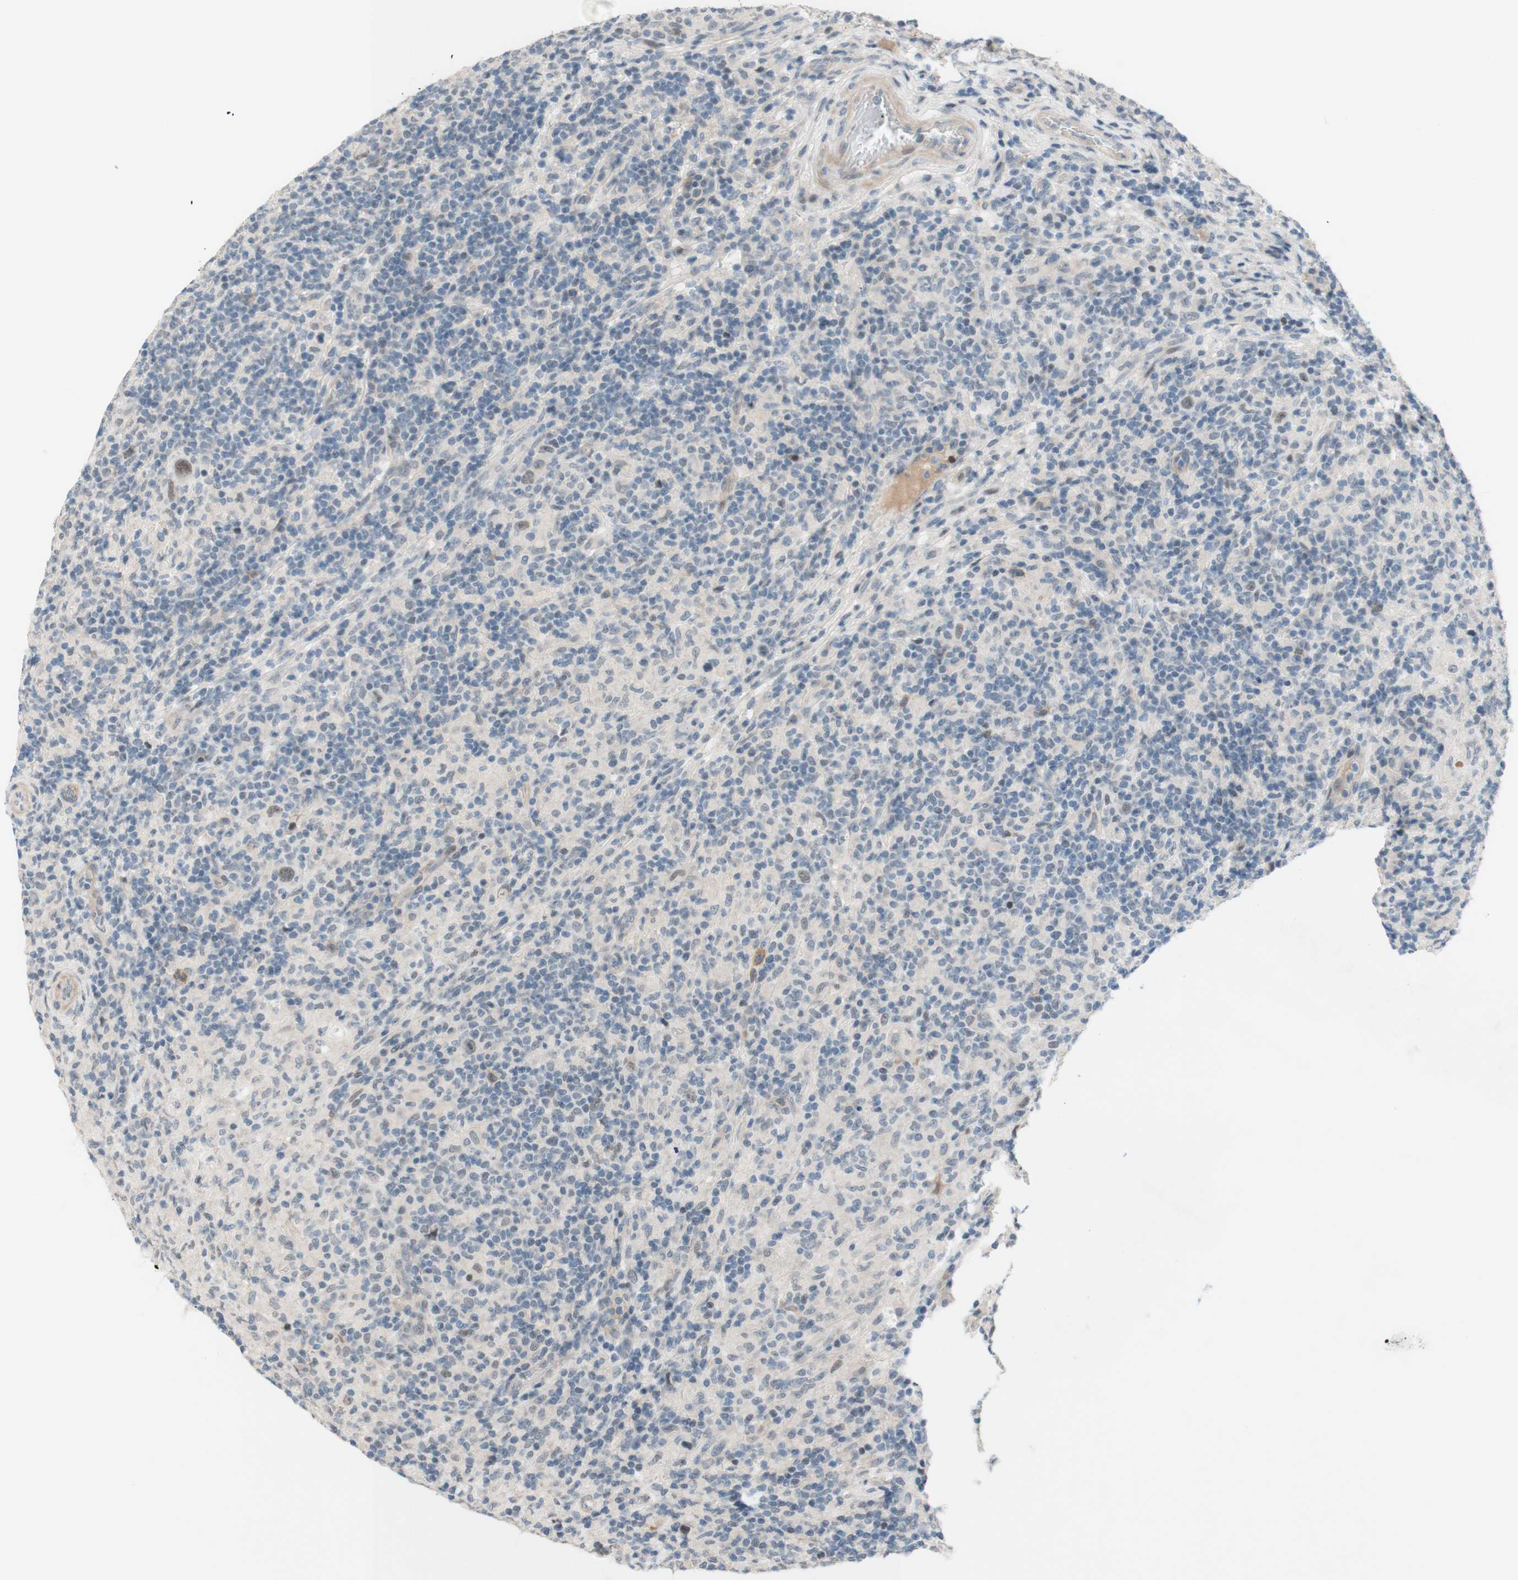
{"staining": {"intensity": "weak", "quantity": "25%-75%", "location": "cytoplasmic/membranous"}, "tissue": "lymphoma", "cell_type": "Tumor cells", "image_type": "cancer", "snomed": [{"axis": "morphology", "description": "Hodgkin's disease, NOS"}, {"axis": "topography", "description": "Lymph node"}], "caption": "Protein staining demonstrates weak cytoplasmic/membranous positivity in approximately 25%-75% of tumor cells in Hodgkin's disease.", "gene": "JPH1", "patient": {"sex": "male", "age": 70}}